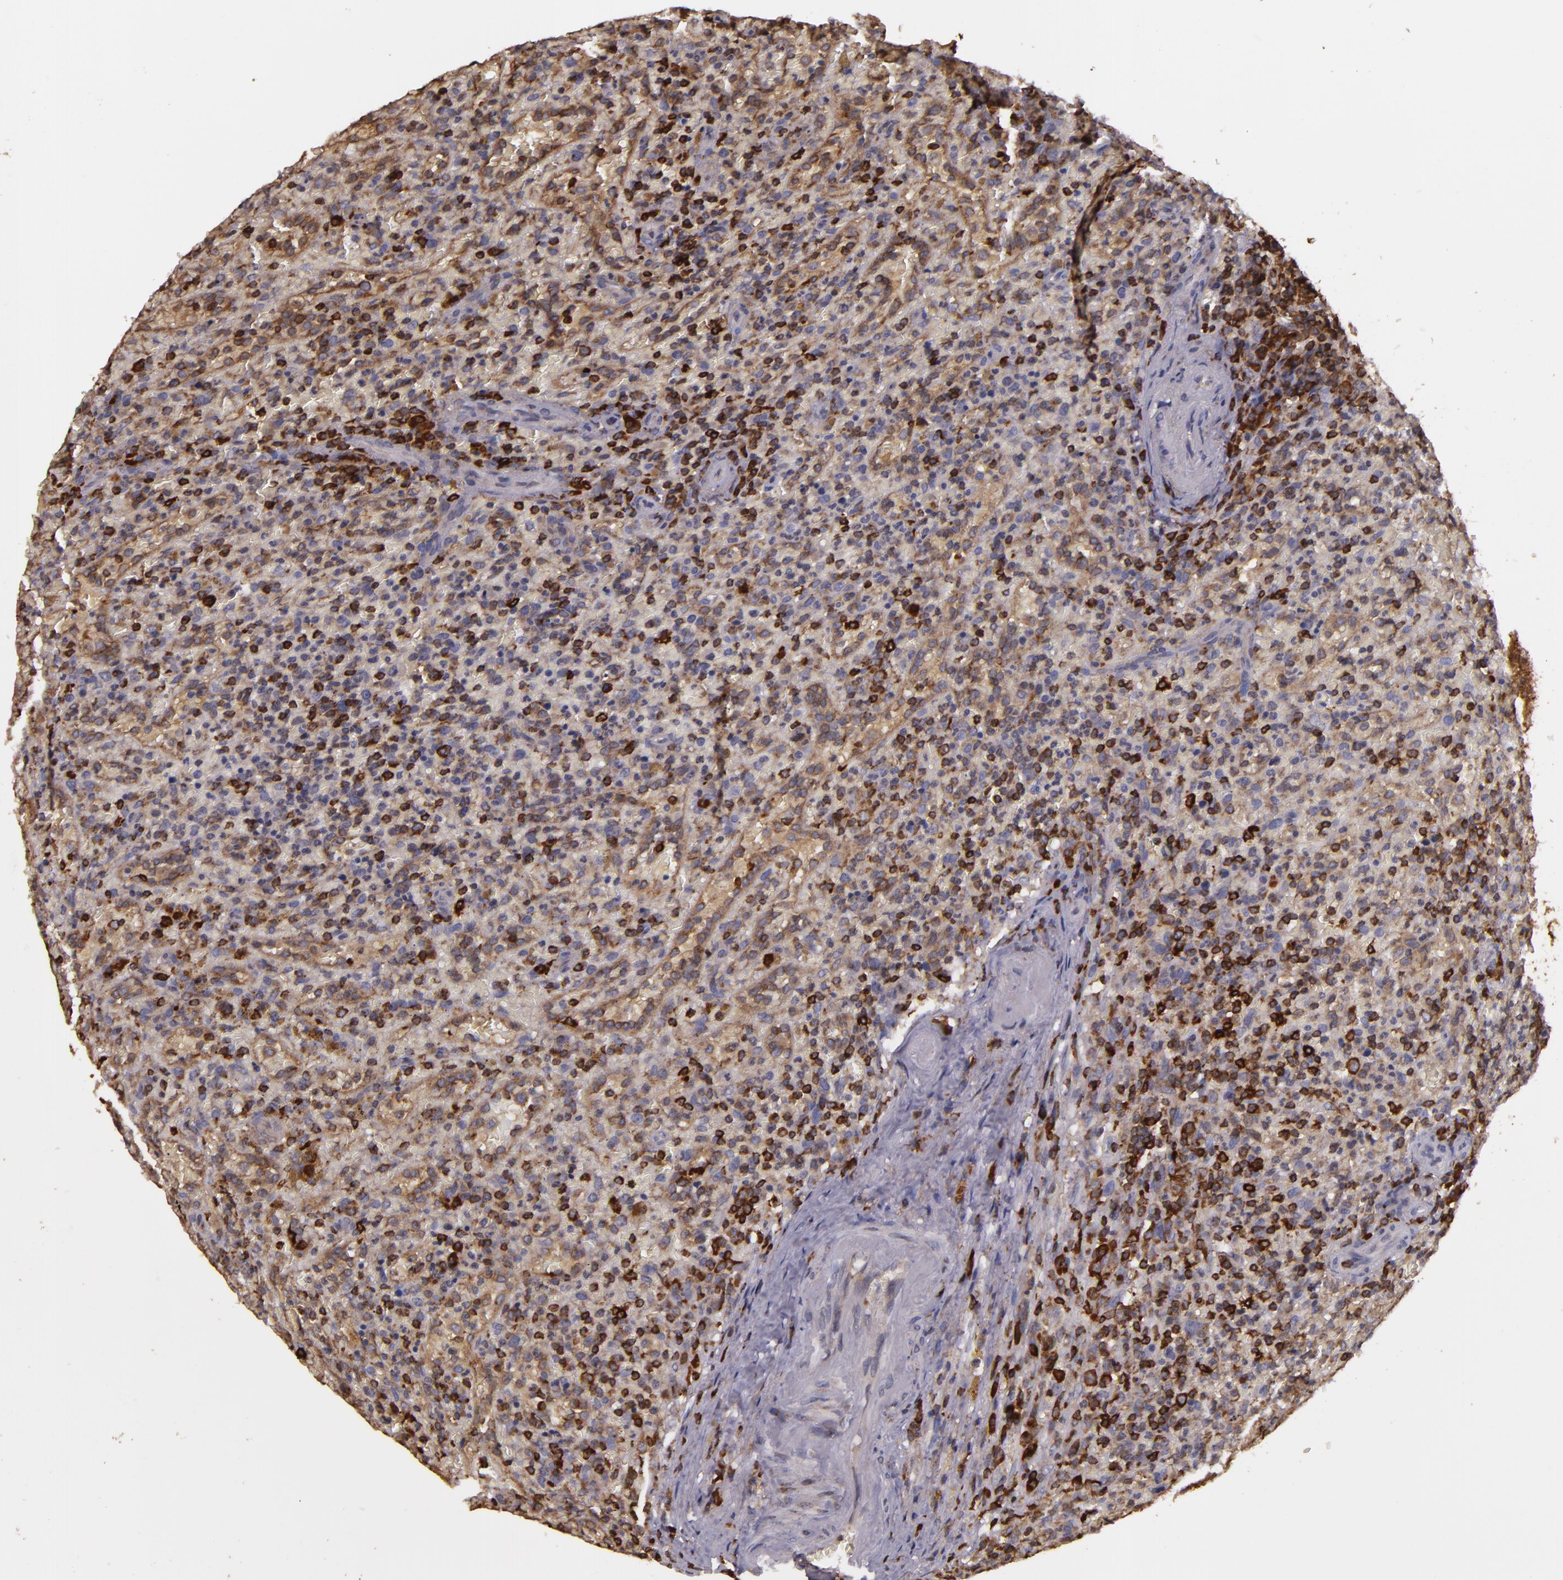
{"staining": {"intensity": "strong", "quantity": "25%-75%", "location": "cytoplasmic/membranous"}, "tissue": "lymphoma", "cell_type": "Tumor cells", "image_type": "cancer", "snomed": [{"axis": "morphology", "description": "Malignant lymphoma, non-Hodgkin's type, High grade"}, {"axis": "topography", "description": "Spleen"}, {"axis": "topography", "description": "Lymph node"}], "caption": "The micrograph demonstrates immunohistochemical staining of lymphoma. There is strong cytoplasmic/membranous positivity is present in approximately 25%-75% of tumor cells. (IHC, brightfield microscopy, high magnification).", "gene": "SLC9A3R1", "patient": {"sex": "female", "age": 70}}